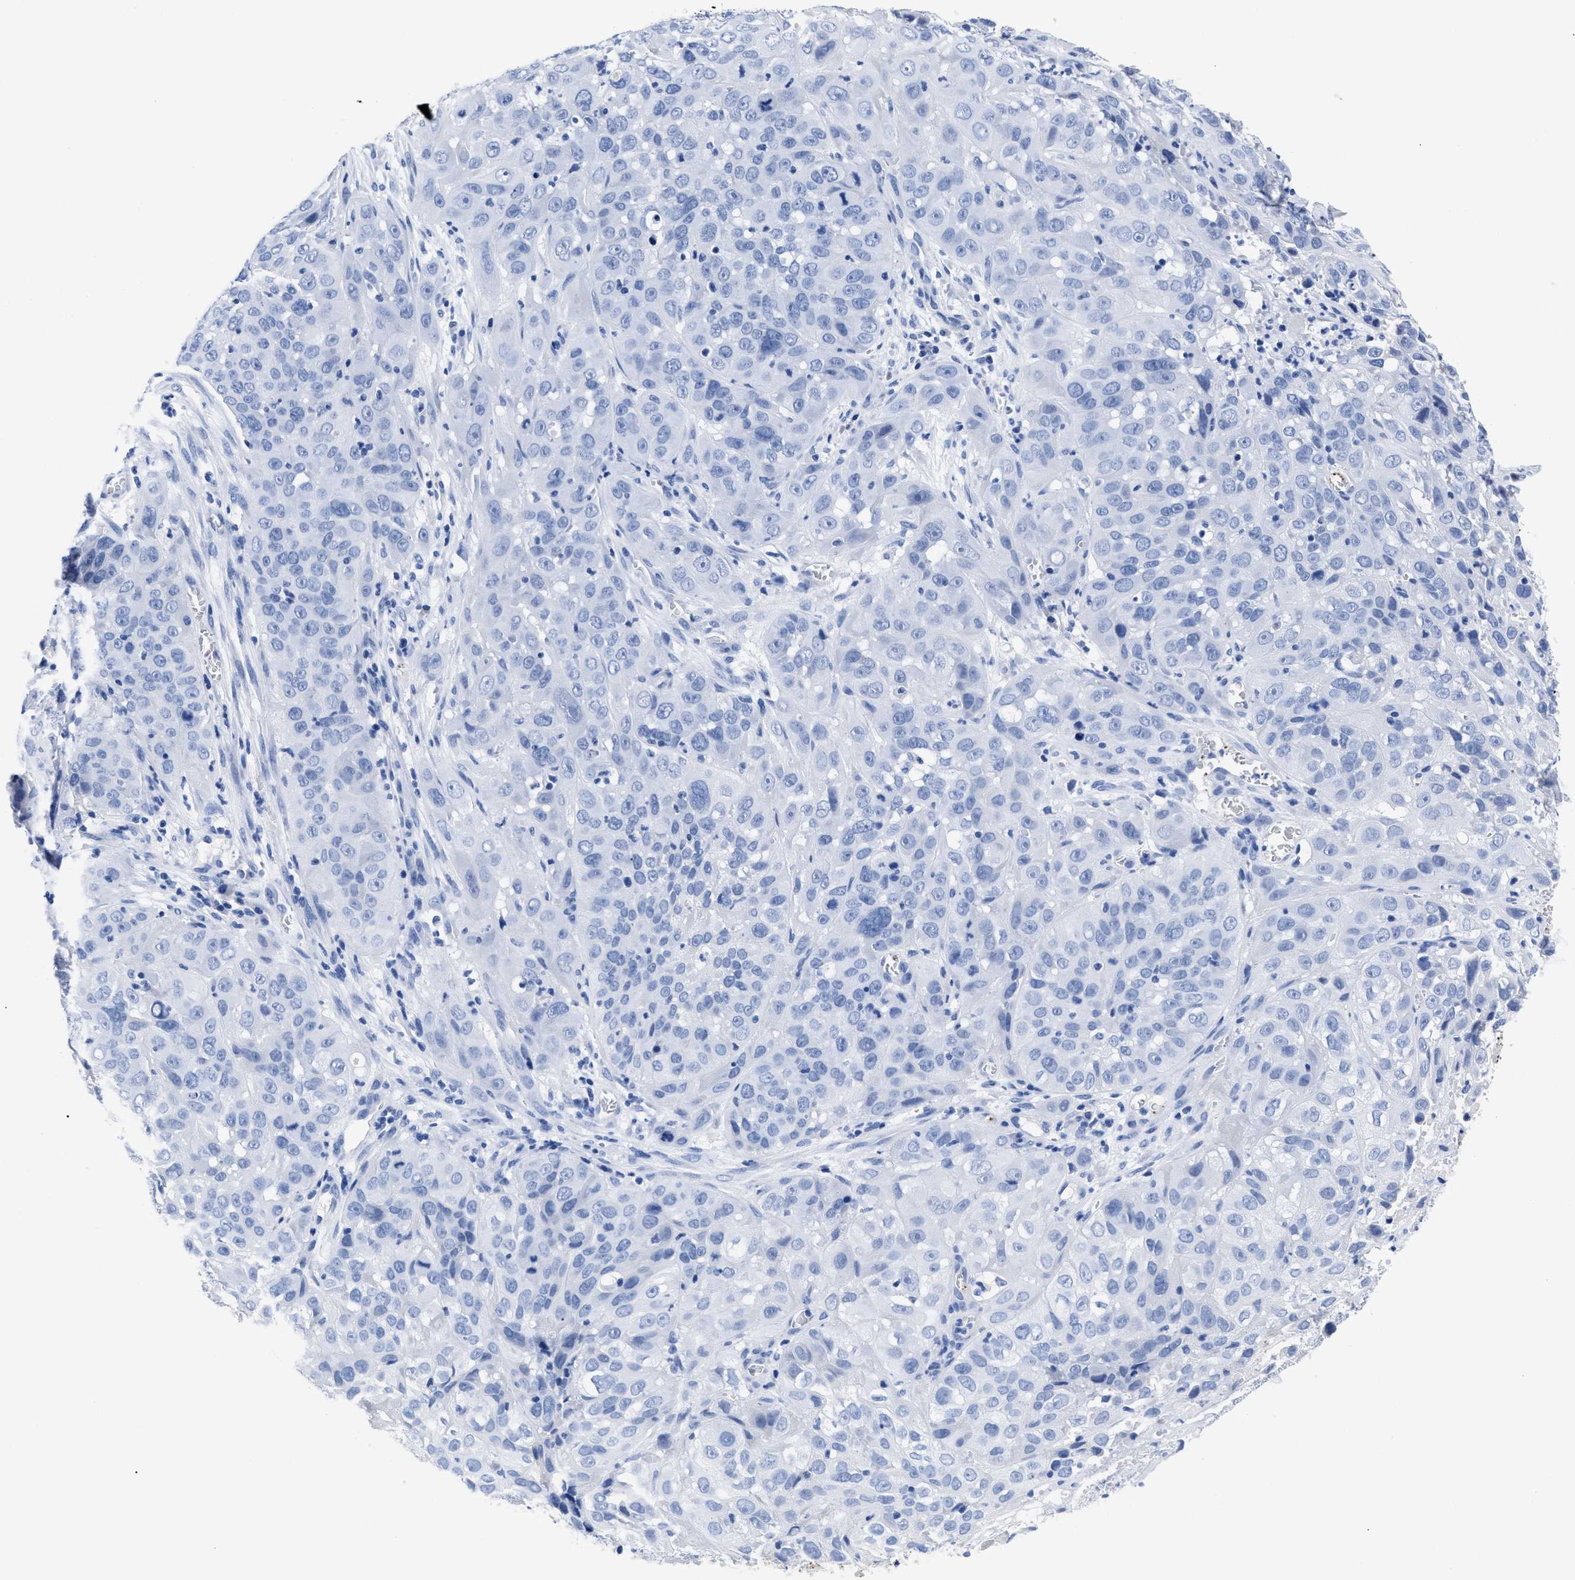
{"staining": {"intensity": "negative", "quantity": "none", "location": "none"}, "tissue": "cervical cancer", "cell_type": "Tumor cells", "image_type": "cancer", "snomed": [{"axis": "morphology", "description": "Squamous cell carcinoma, NOS"}, {"axis": "topography", "description": "Cervix"}], "caption": "The IHC micrograph has no significant expression in tumor cells of cervical cancer tissue.", "gene": "TREML1", "patient": {"sex": "female", "age": 32}}